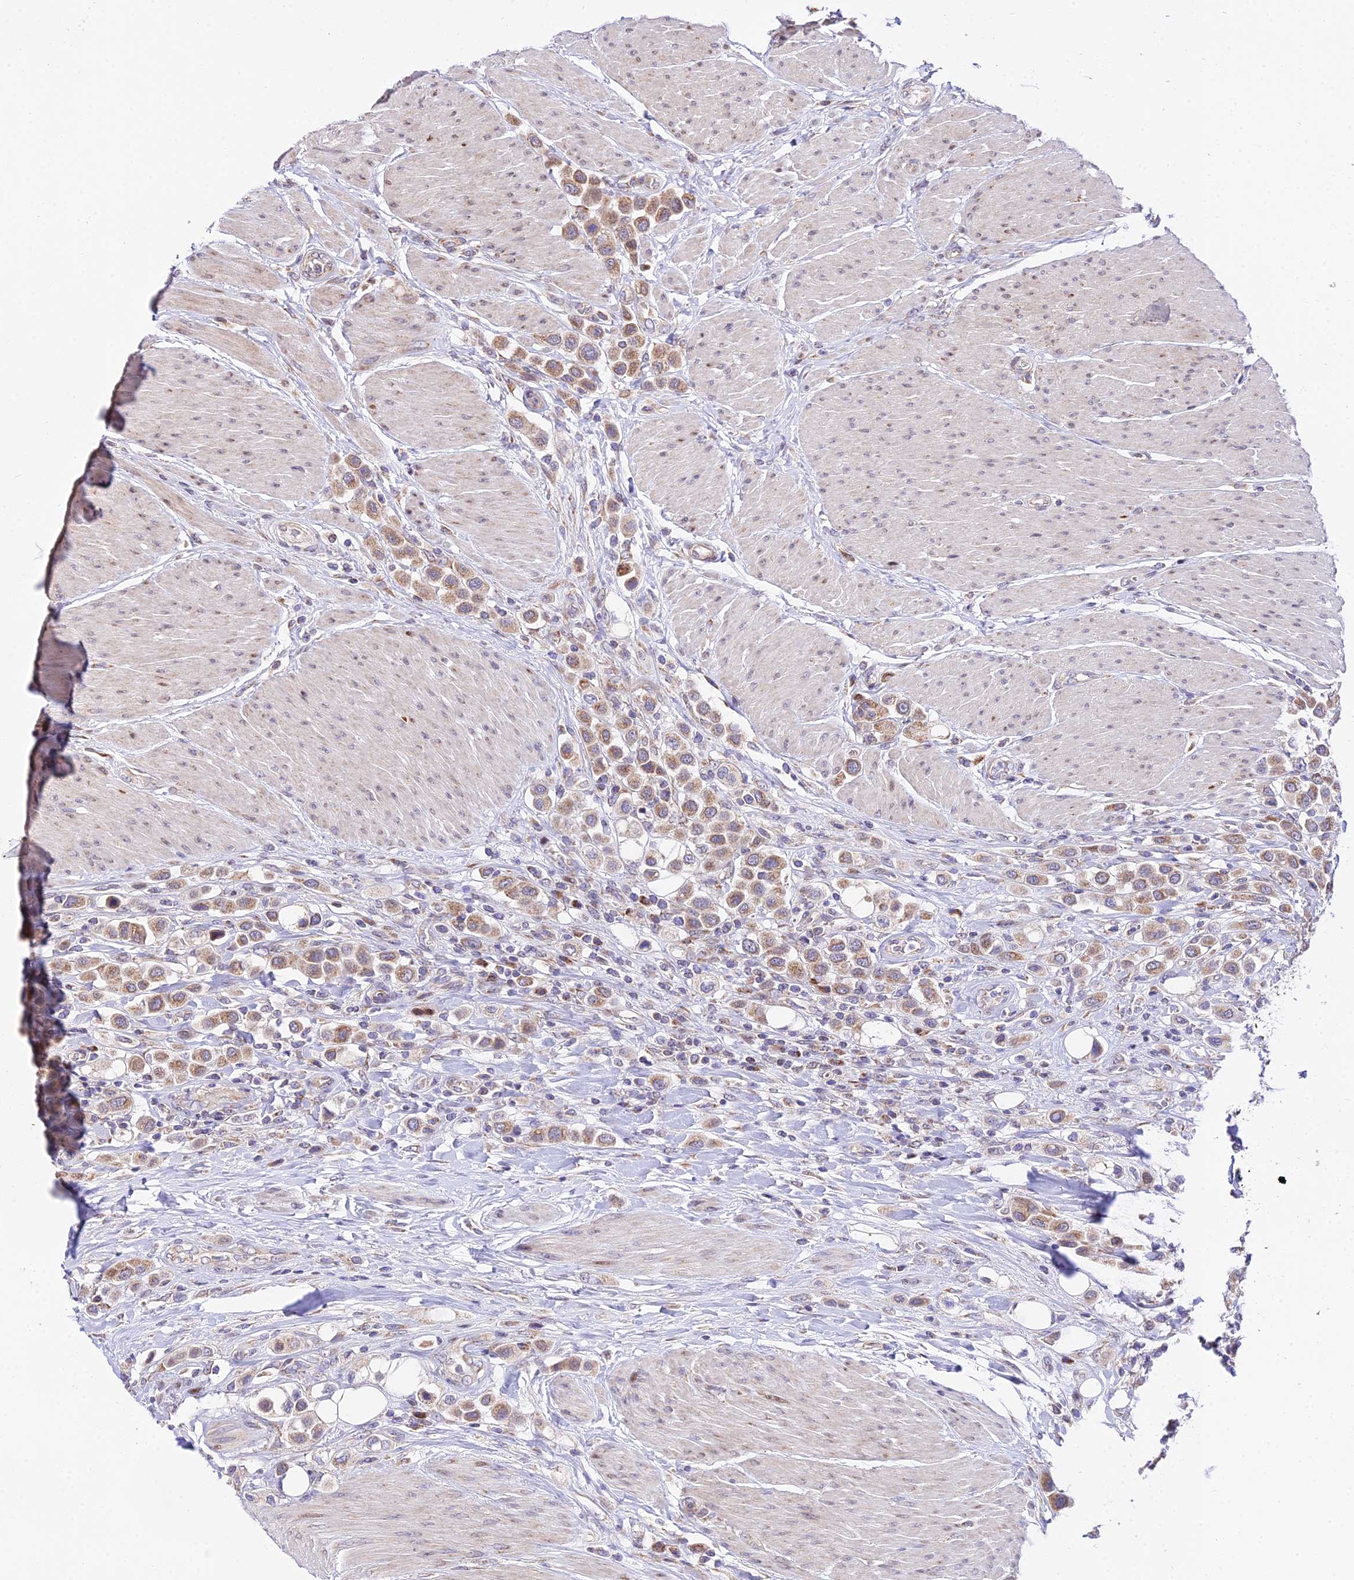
{"staining": {"intensity": "moderate", "quantity": ">75%", "location": "cytoplasmic/membranous"}, "tissue": "urothelial cancer", "cell_type": "Tumor cells", "image_type": "cancer", "snomed": [{"axis": "morphology", "description": "Urothelial carcinoma, High grade"}, {"axis": "topography", "description": "Urinary bladder"}], "caption": "Tumor cells exhibit medium levels of moderate cytoplasmic/membranous positivity in approximately >75% of cells in human high-grade urothelial carcinoma.", "gene": "ATP5PB", "patient": {"sex": "male", "age": 50}}